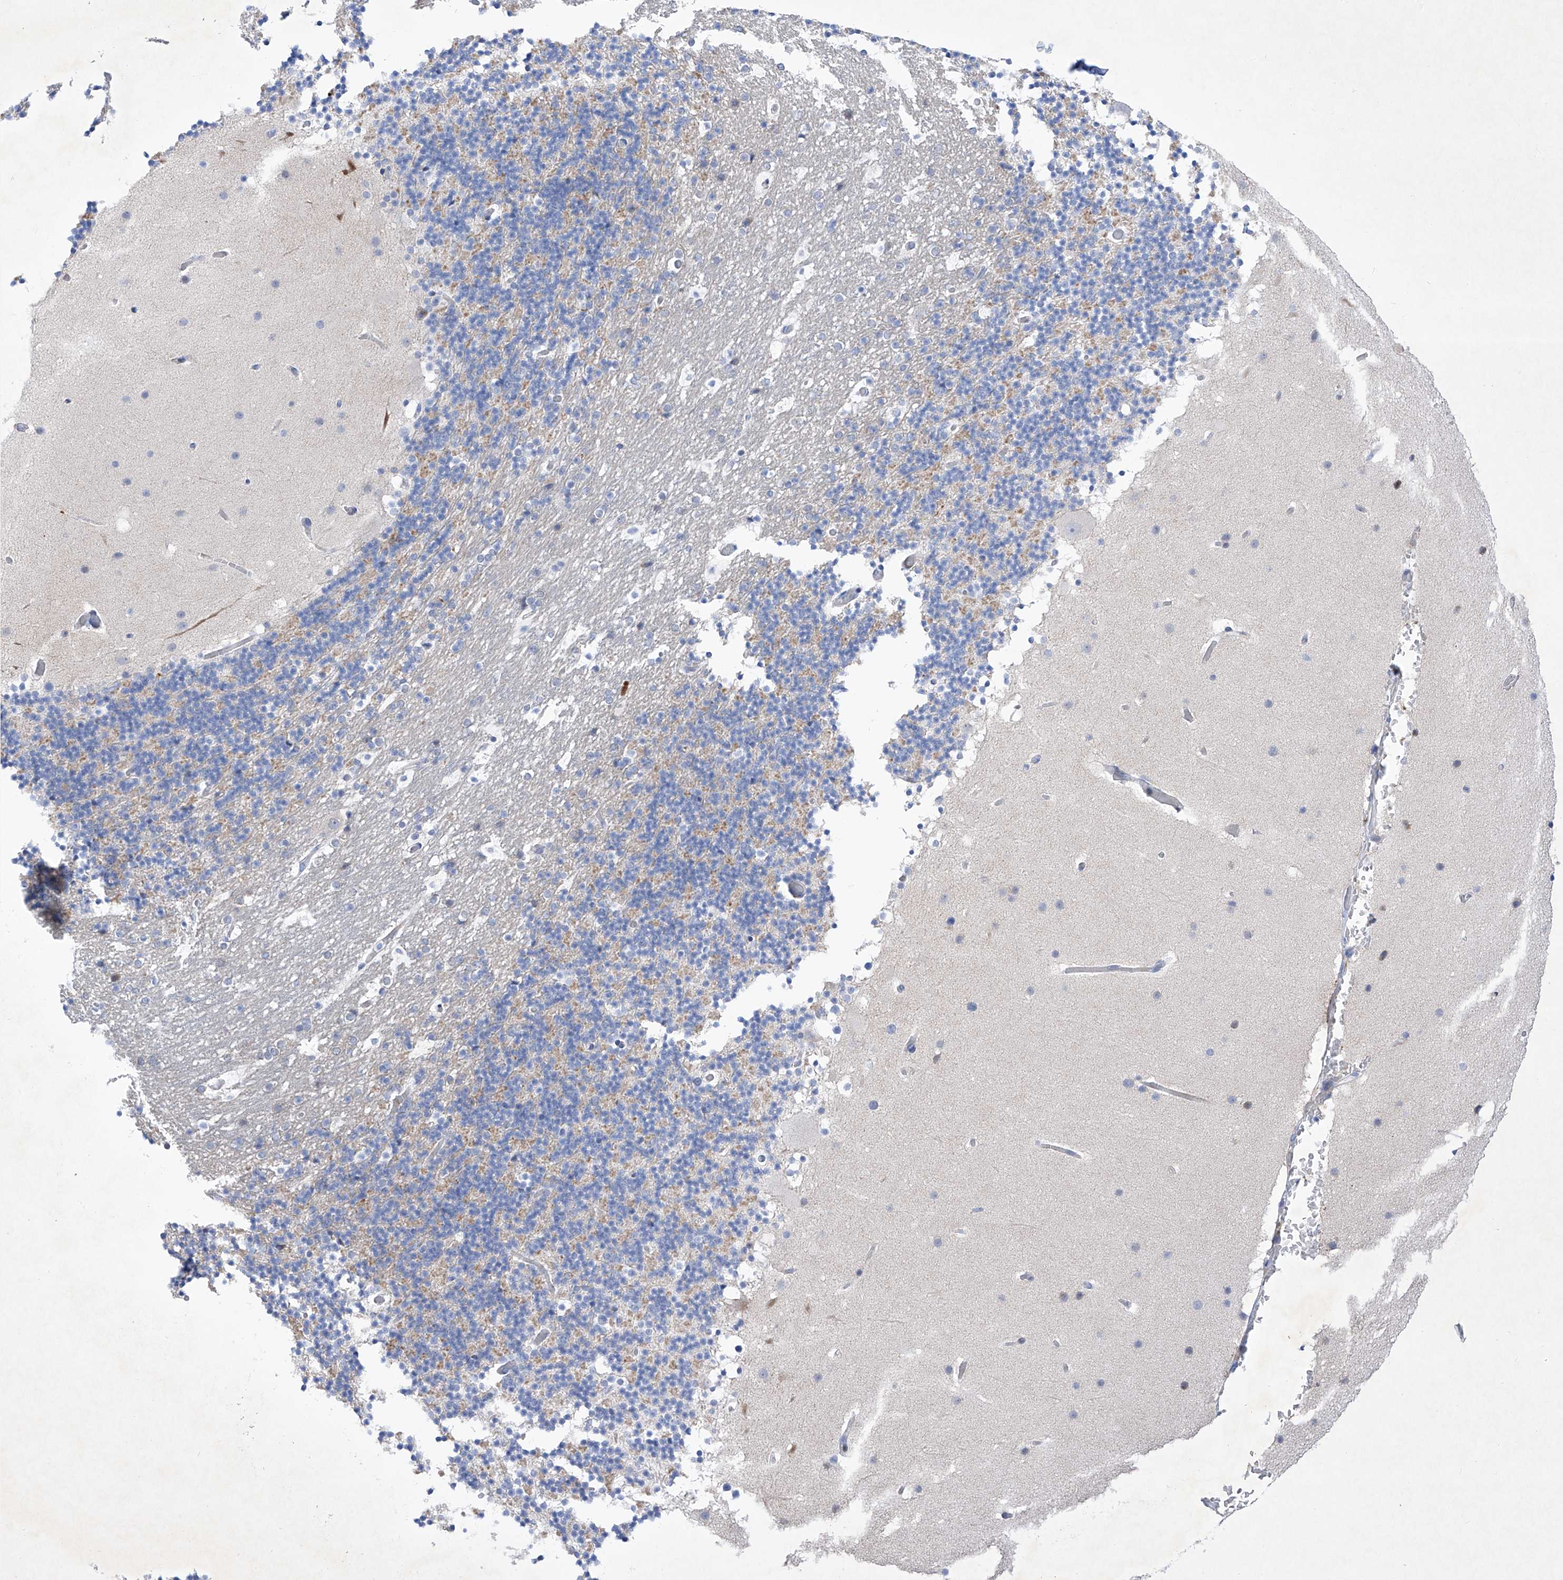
{"staining": {"intensity": "negative", "quantity": "none", "location": "none"}, "tissue": "cerebellum", "cell_type": "Cells in granular layer", "image_type": "normal", "snomed": [{"axis": "morphology", "description": "Normal tissue, NOS"}, {"axis": "topography", "description": "Cerebellum"}], "caption": "This is an immunohistochemistry image of normal cerebellum. There is no expression in cells in granular layer.", "gene": "C1orf87", "patient": {"sex": "male", "age": 57}}